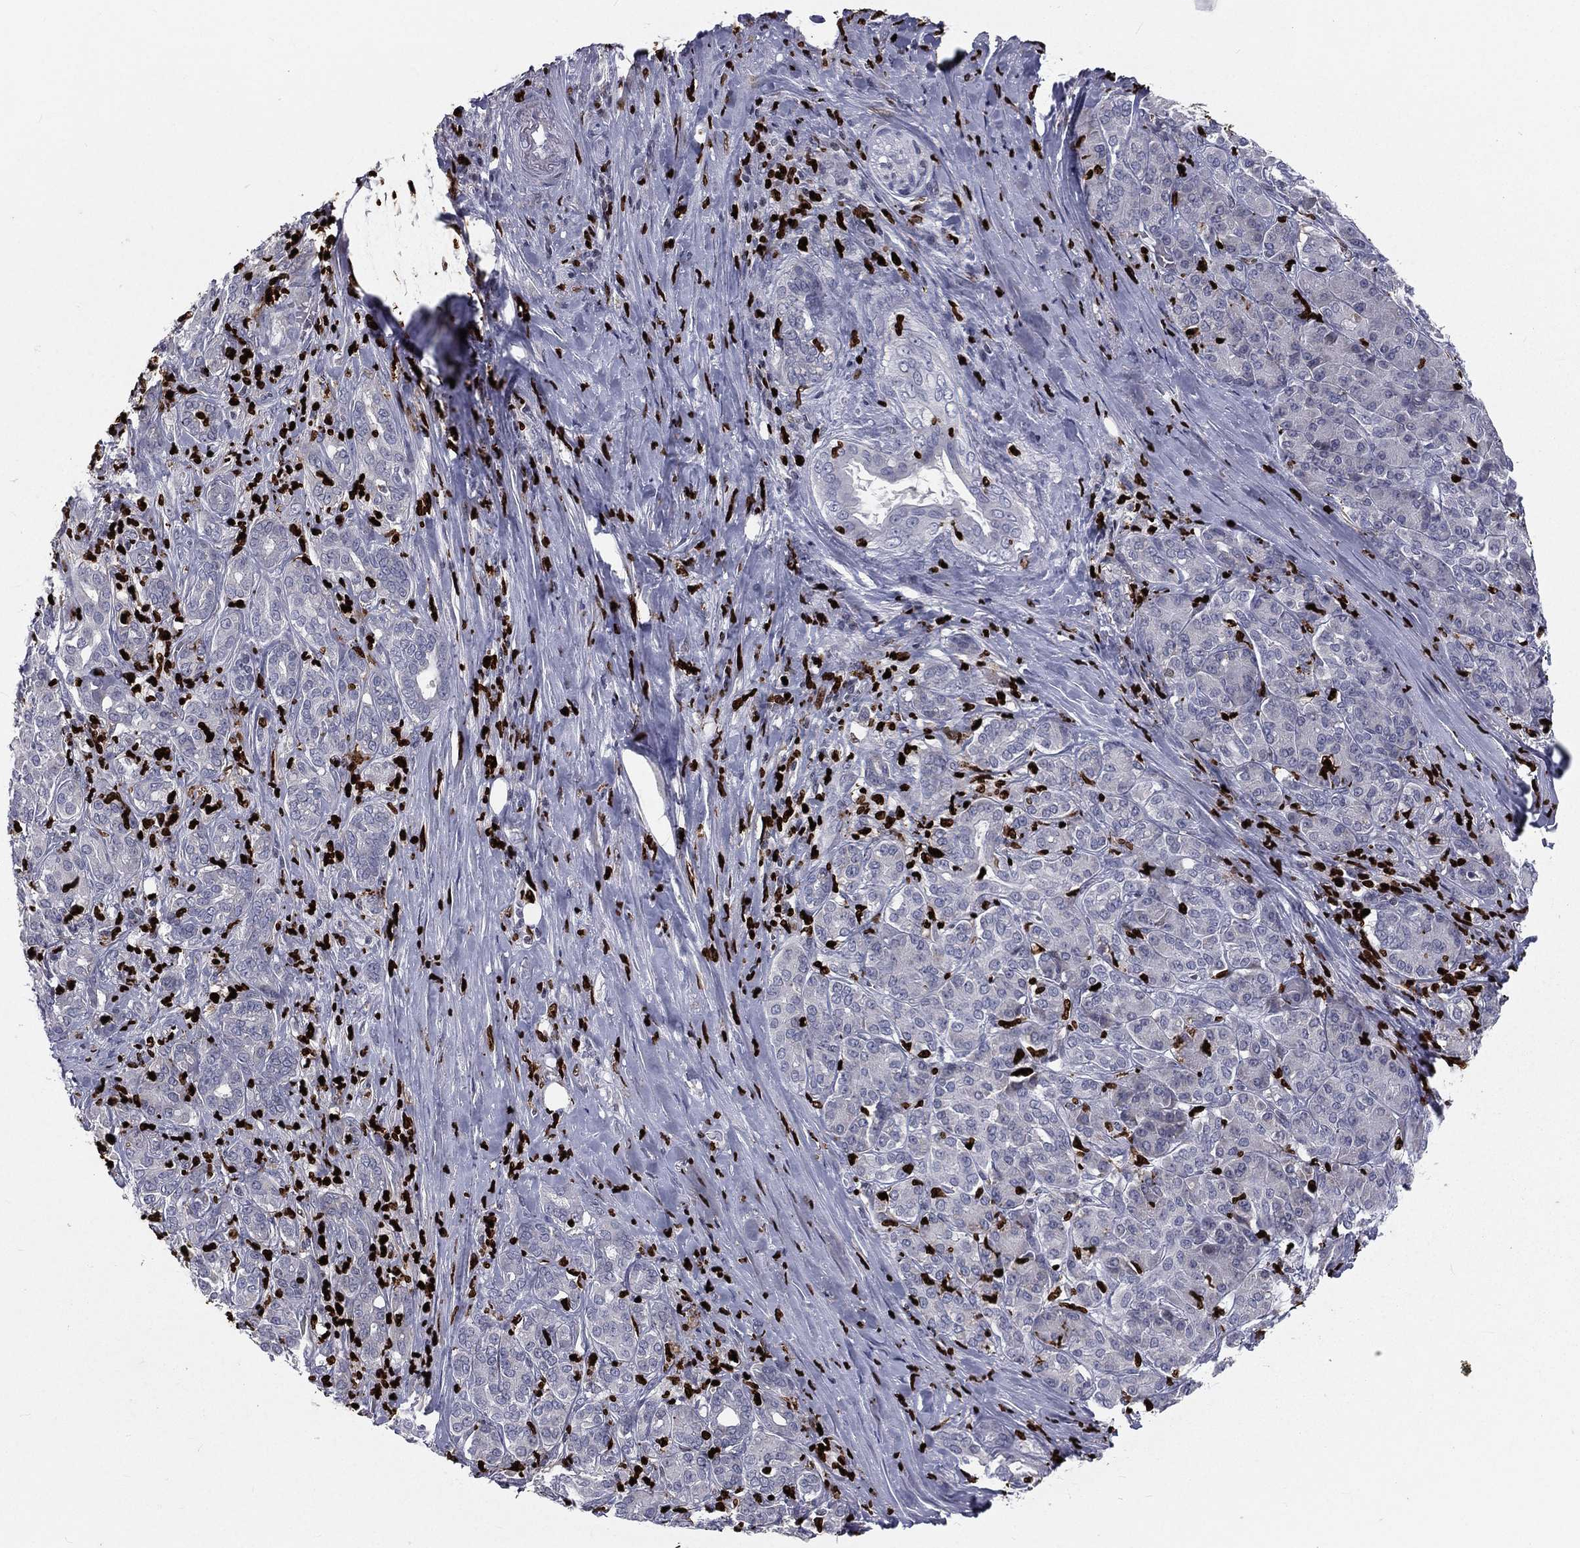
{"staining": {"intensity": "negative", "quantity": "none", "location": "none"}, "tissue": "pancreatic cancer", "cell_type": "Tumor cells", "image_type": "cancer", "snomed": [{"axis": "morphology", "description": "Normal tissue, NOS"}, {"axis": "morphology", "description": "Inflammation, NOS"}, {"axis": "morphology", "description": "Adenocarcinoma, NOS"}, {"axis": "topography", "description": "Pancreas"}], "caption": "There is no significant positivity in tumor cells of adenocarcinoma (pancreatic). Nuclei are stained in blue.", "gene": "MNDA", "patient": {"sex": "male", "age": 57}}